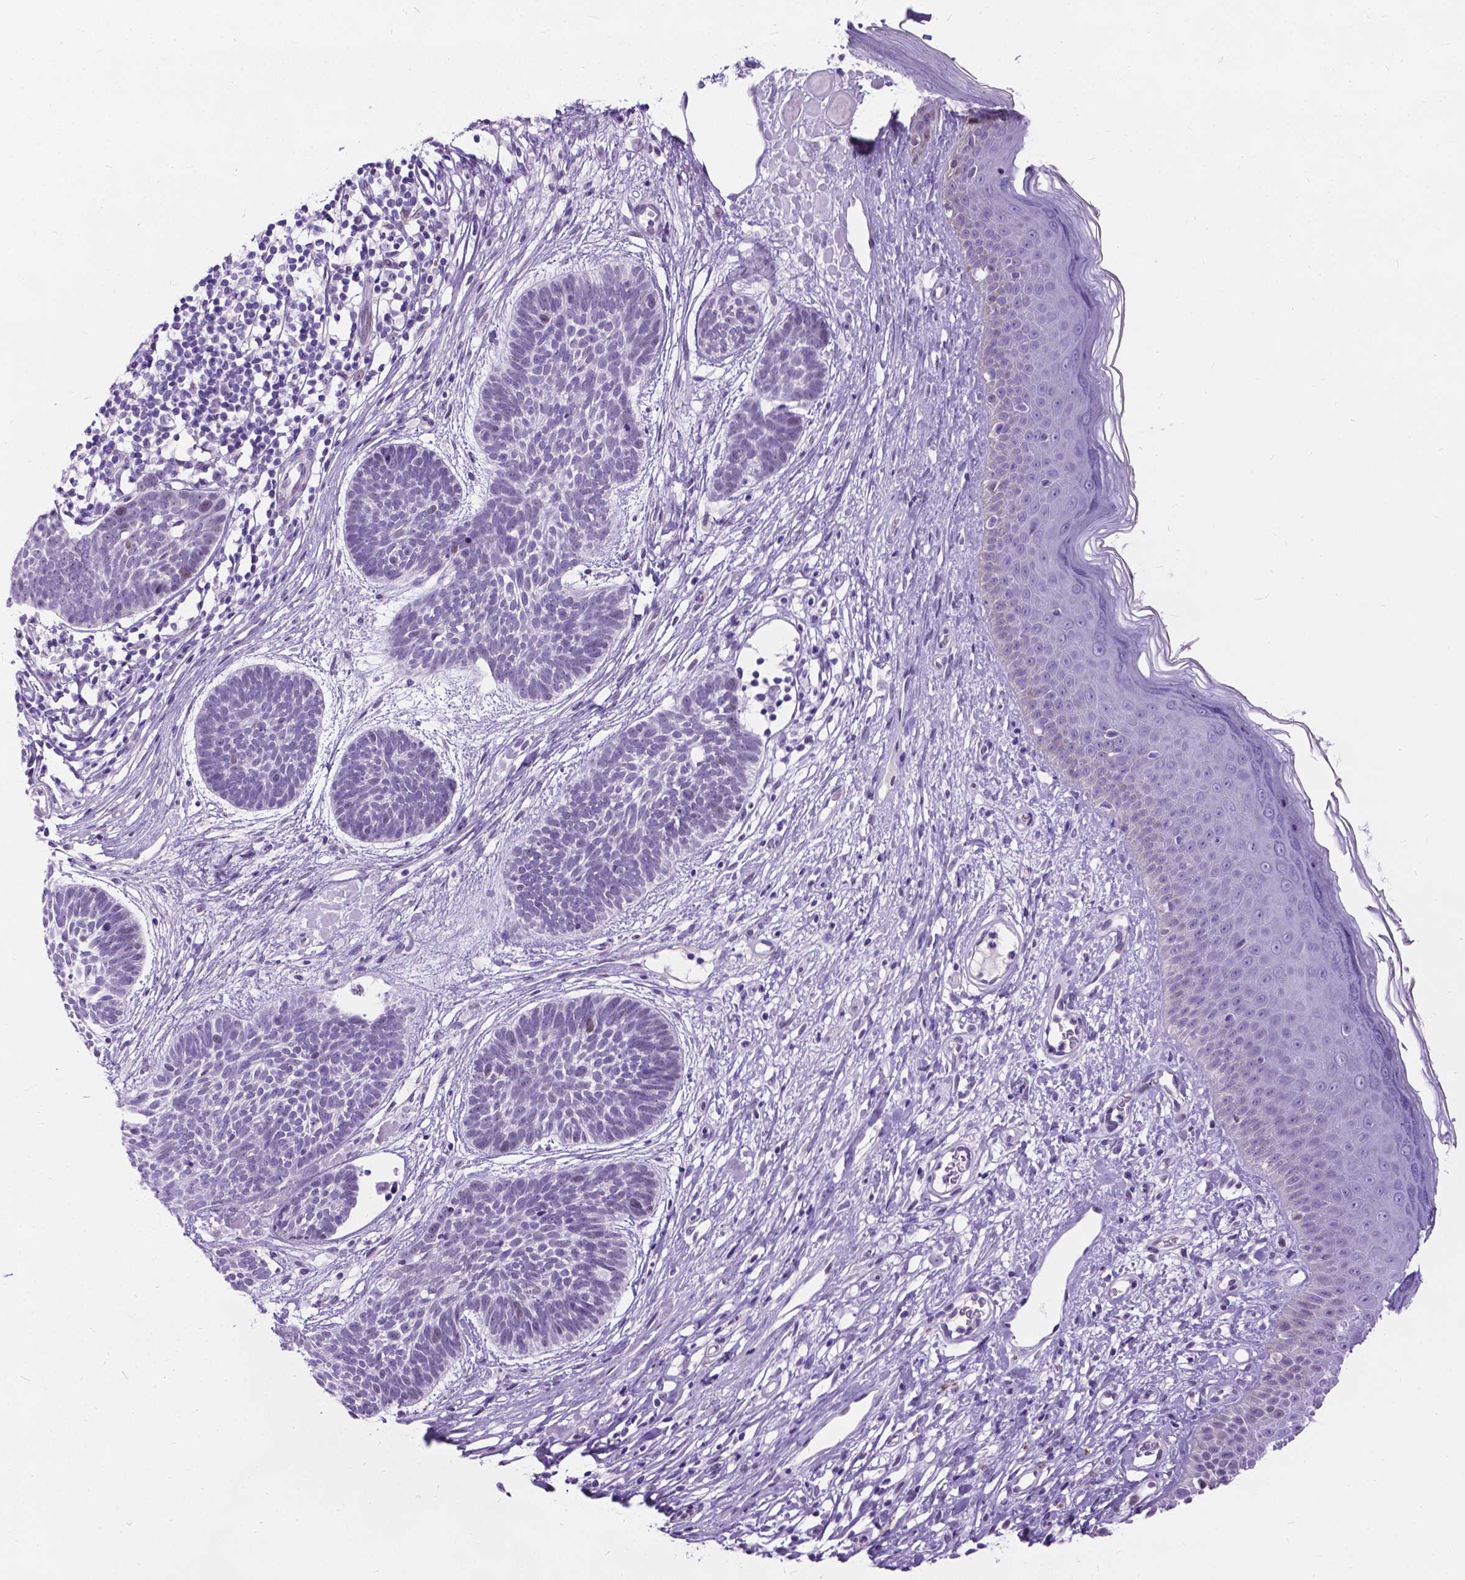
{"staining": {"intensity": "negative", "quantity": "none", "location": "none"}, "tissue": "skin cancer", "cell_type": "Tumor cells", "image_type": "cancer", "snomed": [{"axis": "morphology", "description": "Basal cell carcinoma"}, {"axis": "topography", "description": "Skin"}], "caption": "Protein analysis of skin cancer exhibits no significant expression in tumor cells.", "gene": "PROB1", "patient": {"sex": "male", "age": 85}}